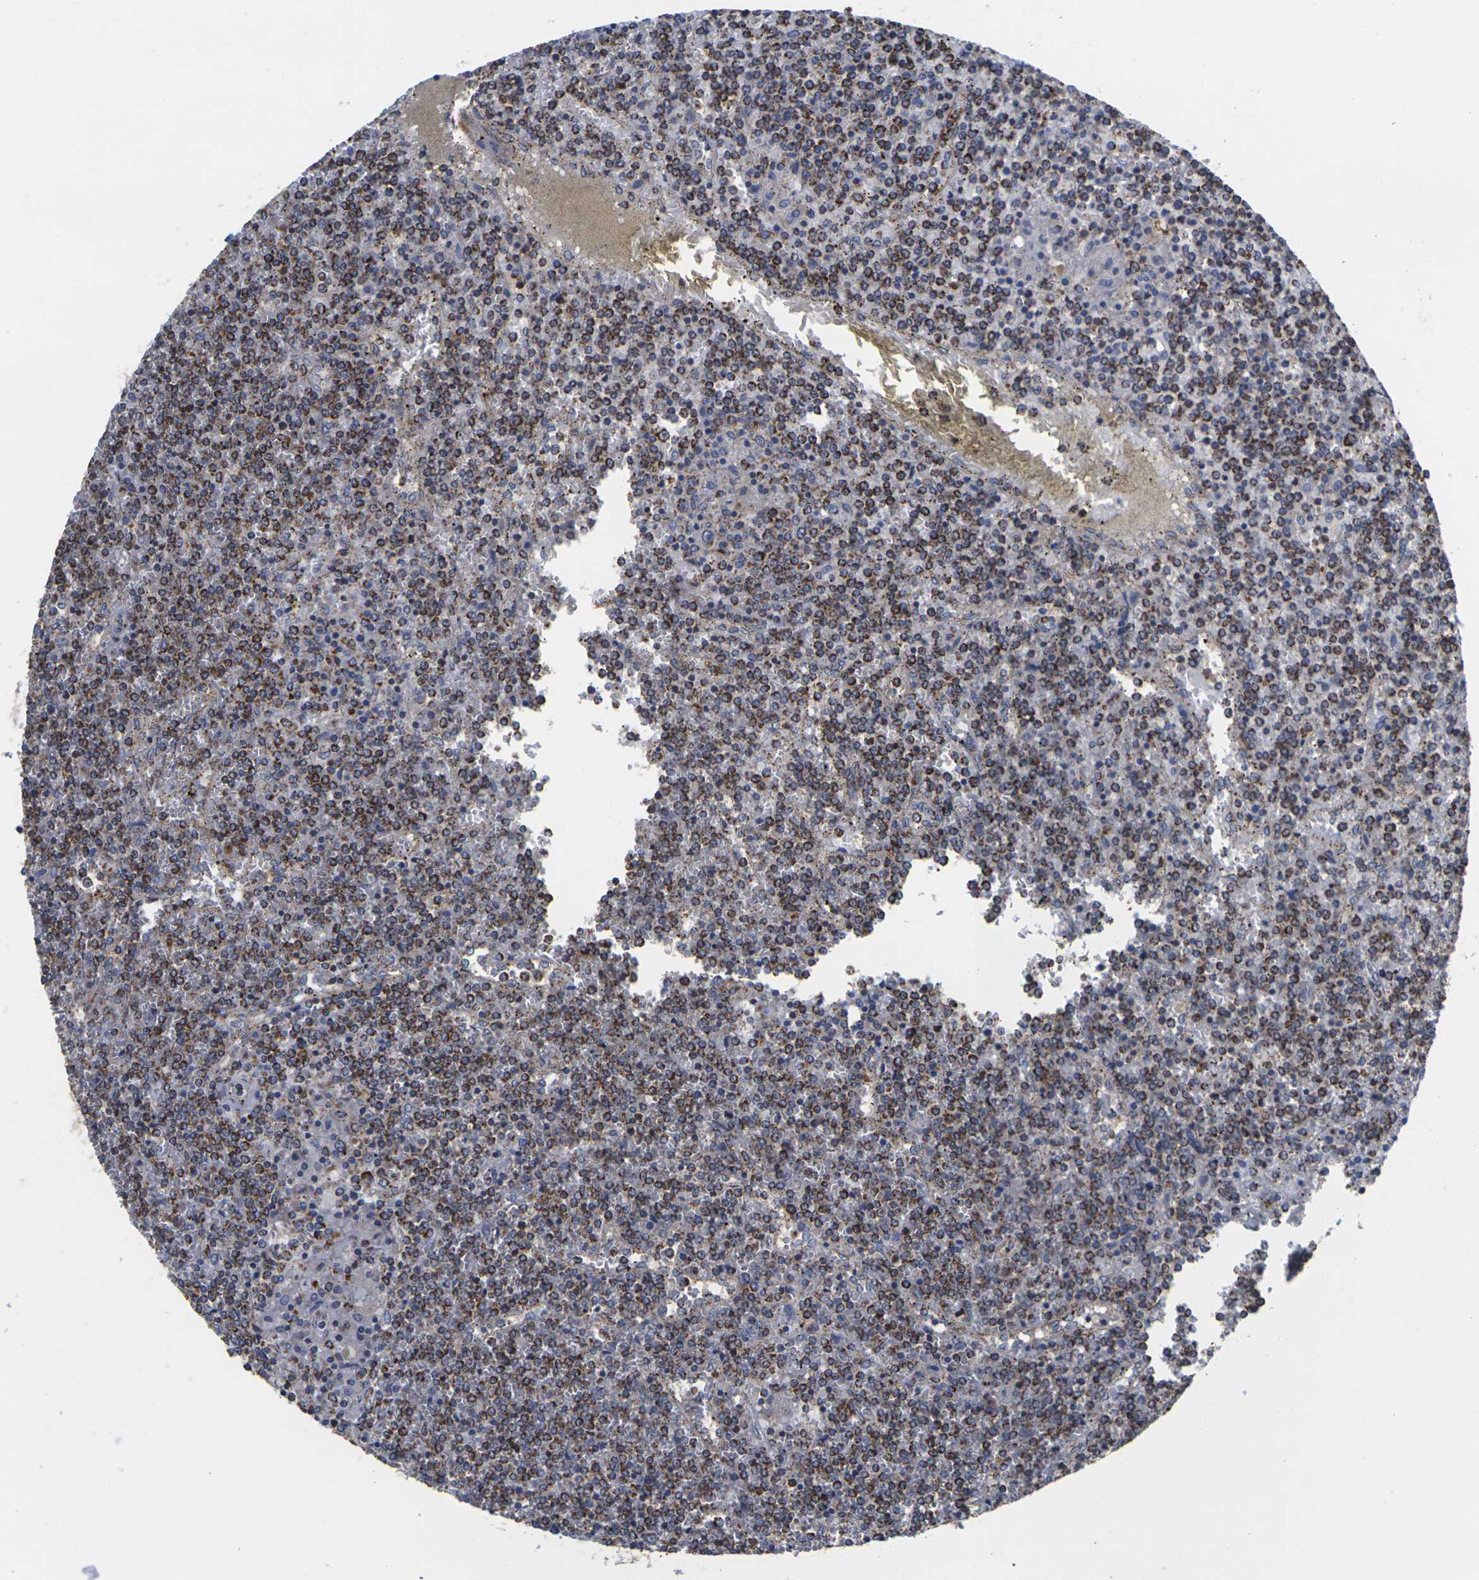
{"staining": {"intensity": "strong", "quantity": ">75%", "location": "cytoplasmic/membranous"}, "tissue": "lymphoma", "cell_type": "Tumor cells", "image_type": "cancer", "snomed": [{"axis": "morphology", "description": "Malignant lymphoma, non-Hodgkin's type, Low grade"}, {"axis": "topography", "description": "Spleen"}], "caption": "Immunohistochemistry (IHC) (DAB (3,3'-diaminobenzidine)) staining of human malignant lymphoma, non-Hodgkin's type (low-grade) demonstrates strong cytoplasmic/membranous protein staining in approximately >75% of tumor cells.", "gene": "P2RY11", "patient": {"sex": "female", "age": 19}}